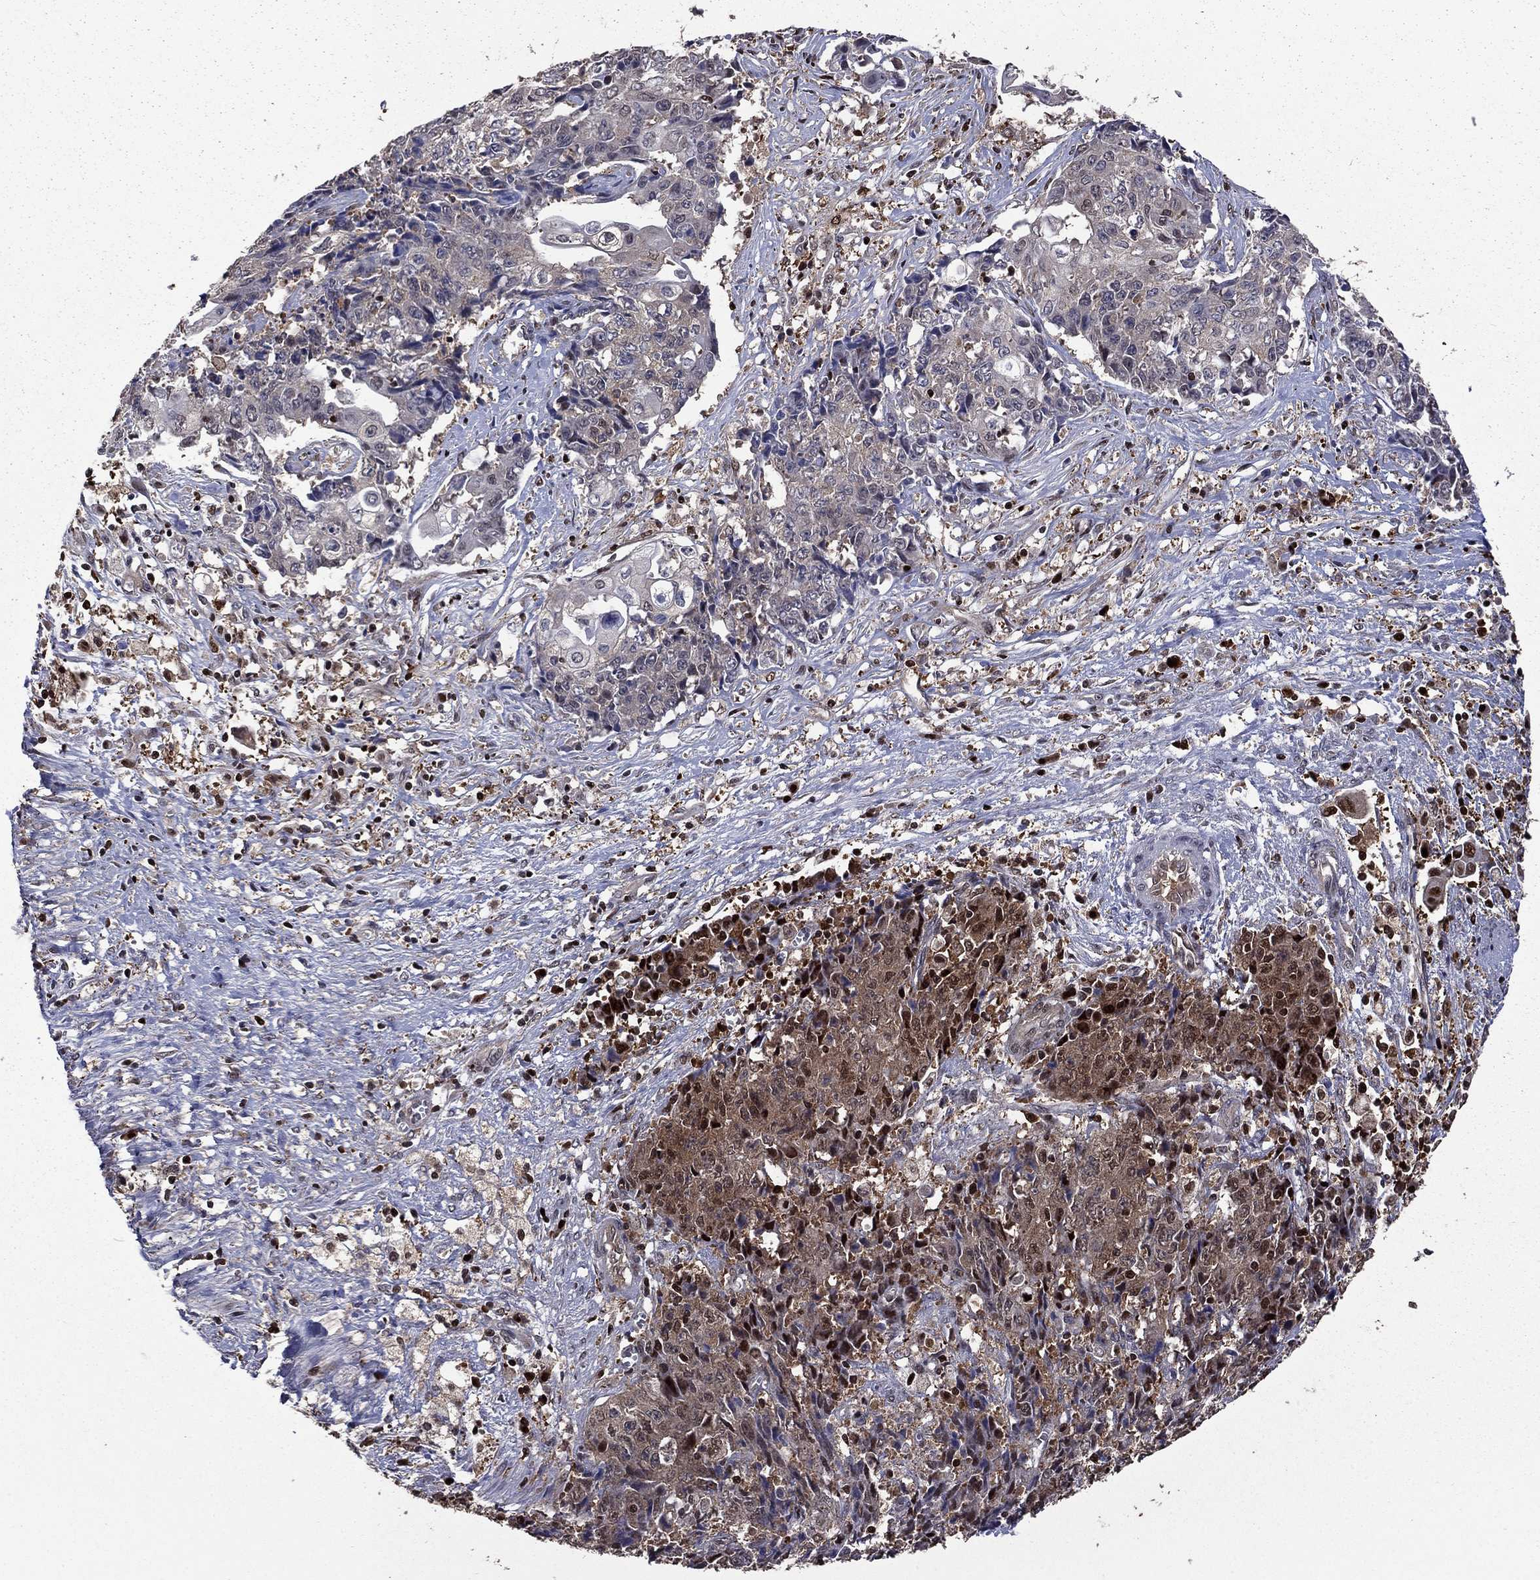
{"staining": {"intensity": "weak", "quantity": "25%-75%", "location": "cytoplasmic/membranous"}, "tissue": "ovarian cancer", "cell_type": "Tumor cells", "image_type": "cancer", "snomed": [{"axis": "morphology", "description": "Carcinoma, endometroid"}, {"axis": "topography", "description": "Ovary"}], "caption": "A brown stain highlights weak cytoplasmic/membranous staining of a protein in human ovarian endometroid carcinoma tumor cells.", "gene": "APPBP2", "patient": {"sex": "female", "age": 42}}